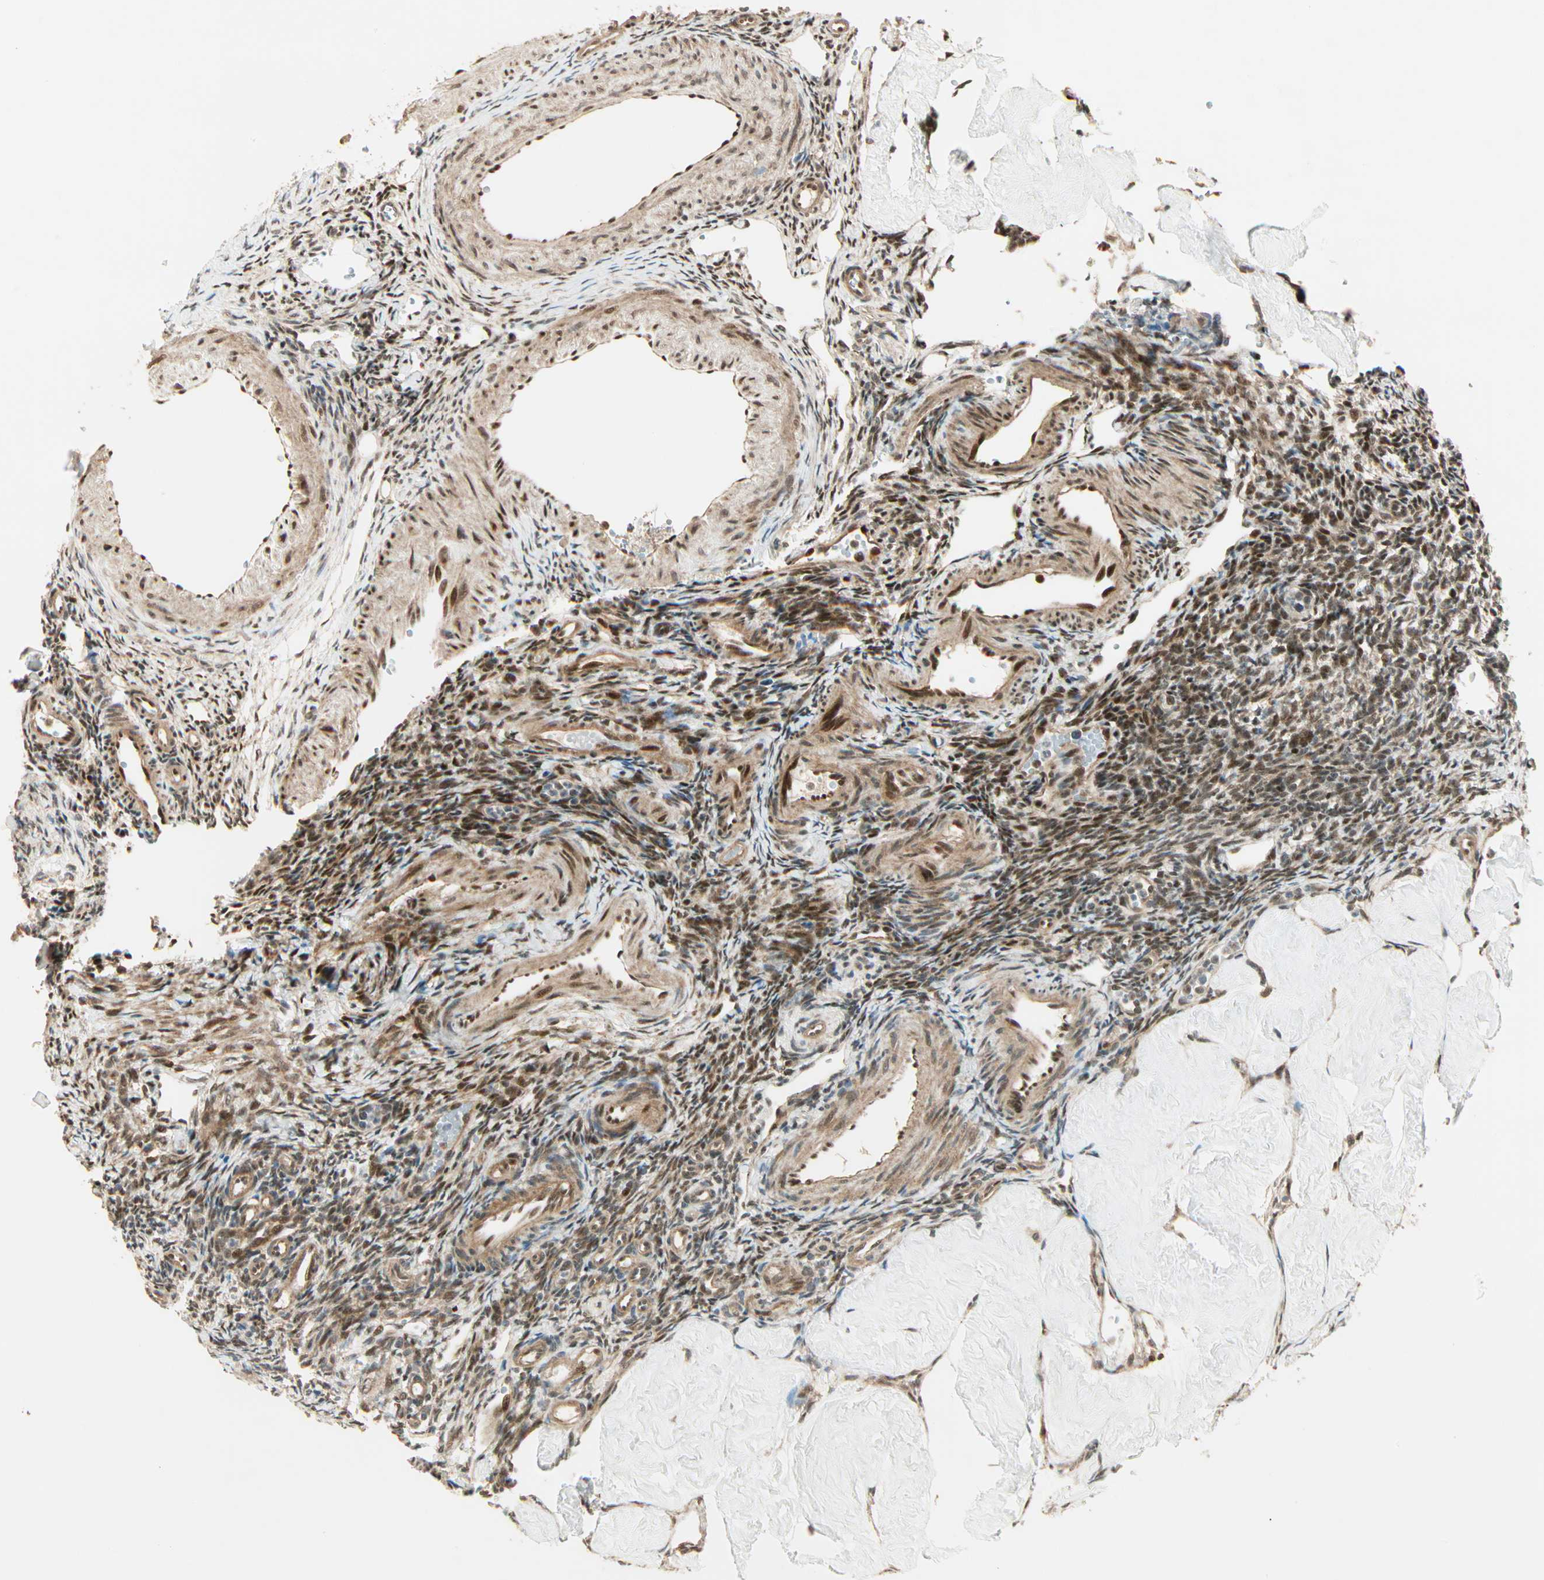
{"staining": {"intensity": "strong", "quantity": ">75%", "location": "nuclear"}, "tissue": "ovary", "cell_type": "Ovarian stroma cells", "image_type": "normal", "snomed": [{"axis": "morphology", "description": "Normal tissue, NOS"}, {"axis": "topography", "description": "Ovary"}], "caption": "Immunohistochemistry staining of benign ovary, which displays high levels of strong nuclear staining in about >75% of ovarian stroma cells indicating strong nuclear protein expression. The staining was performed using DAB (3,3'-diaminobenzidine) (brown) for protein detection and nuclei were counterstained in hematoxylin (blue).", "gene": "PNPLA6", "patient": {"sex": "female", "age": 33}}